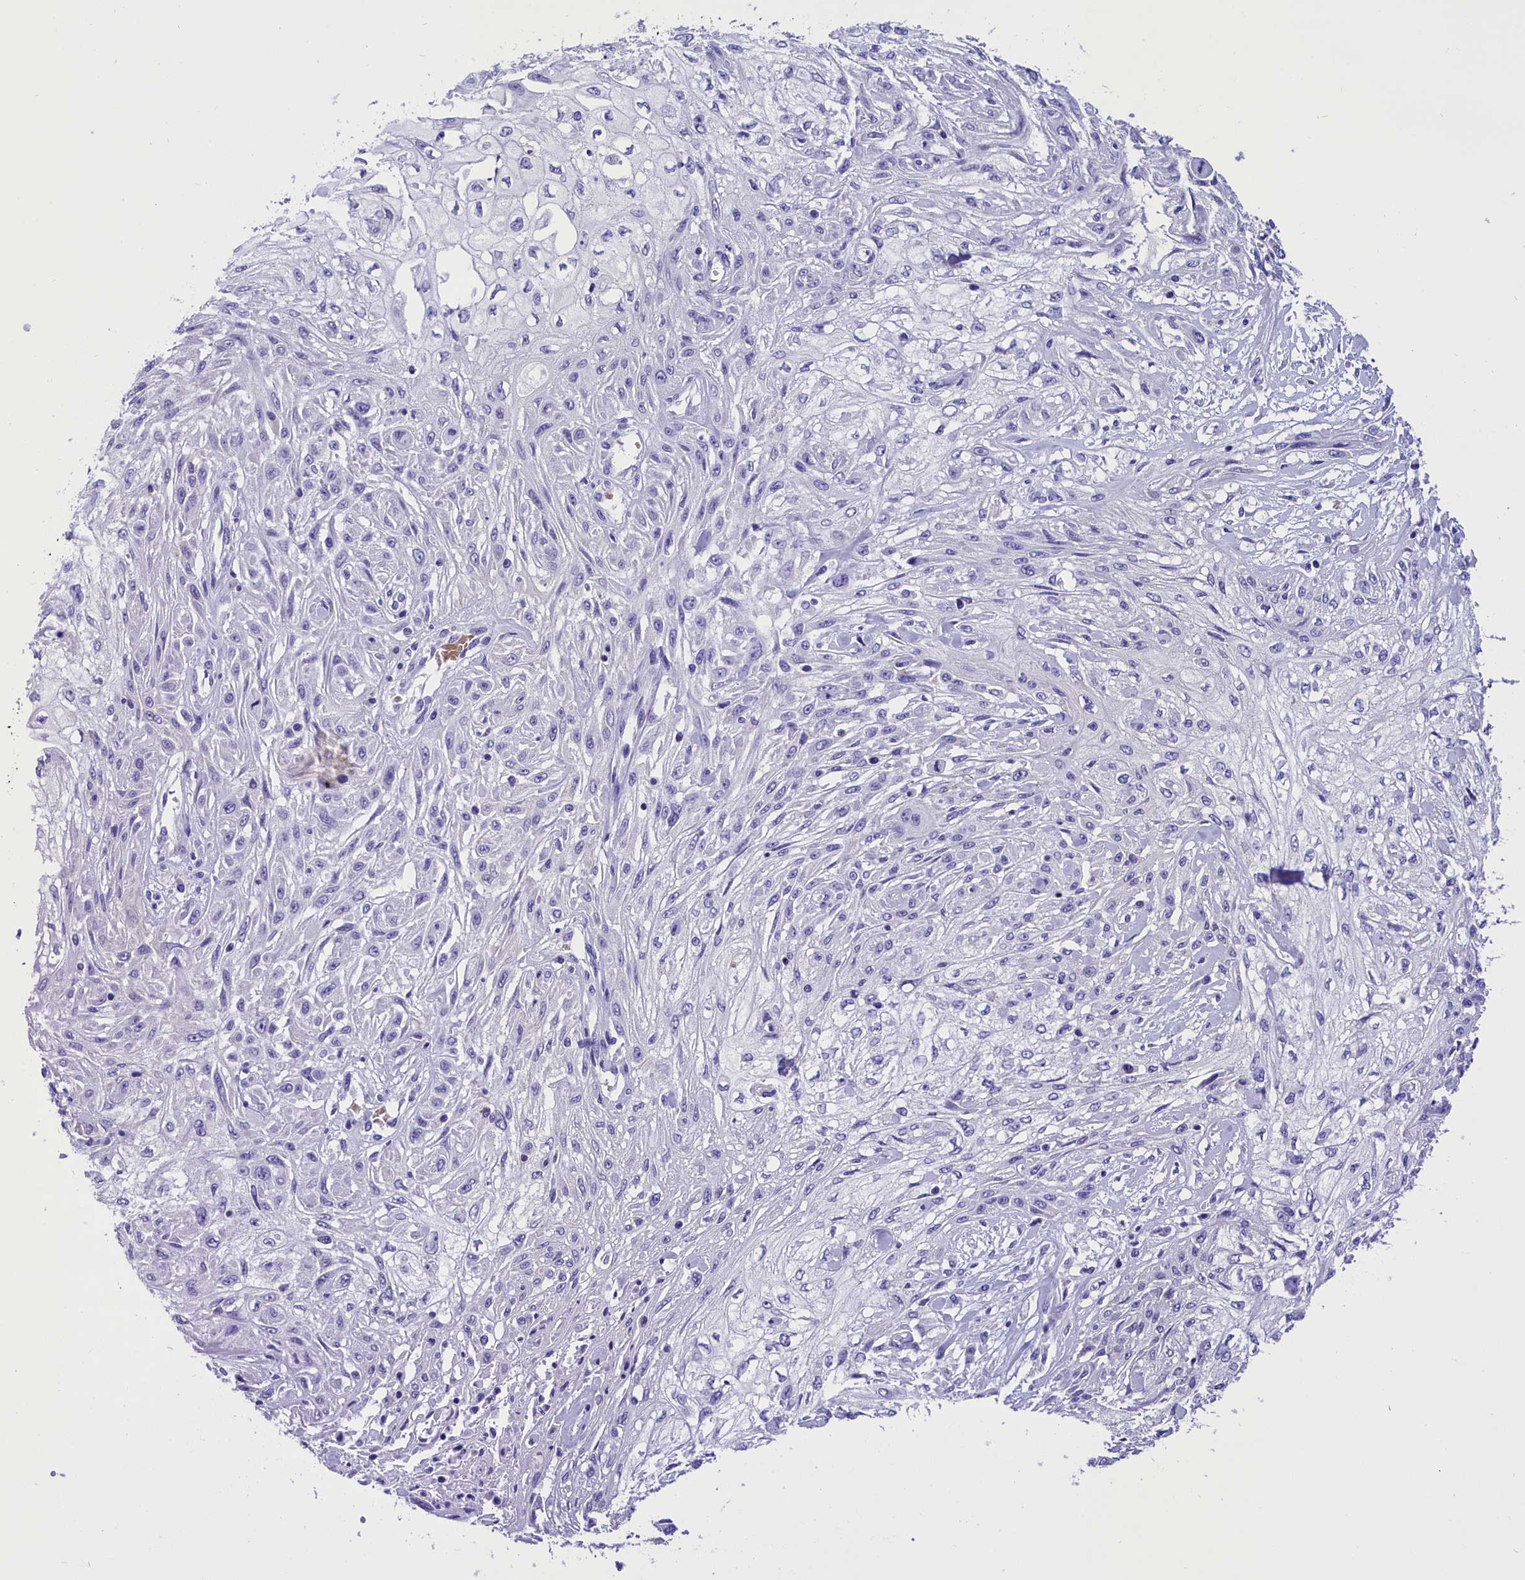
{"staining": {"intensity": "negative", "quantity": "none", "location": "none"}, "tissue": "skin cancer", "cell_type": "Tumor cells", "image_type": "cancer", "snomed": [{"axis": "morphology", "description": "Squamous cell carcinoma, NOS"}, {"axis": "morphology", "description": "Squamous cell carcinoma, metastatic, NOS"}, {"axis": "topography", "description": "Skin"}, {"axis": "topography", "description": "Lymph node"}], "caption": "Tumor cells show no significant staining in skin cancer (metastatic squamous cell carcinoma).", "gene": "ABAT", "patient": {"sex": "male", "age": 75}}